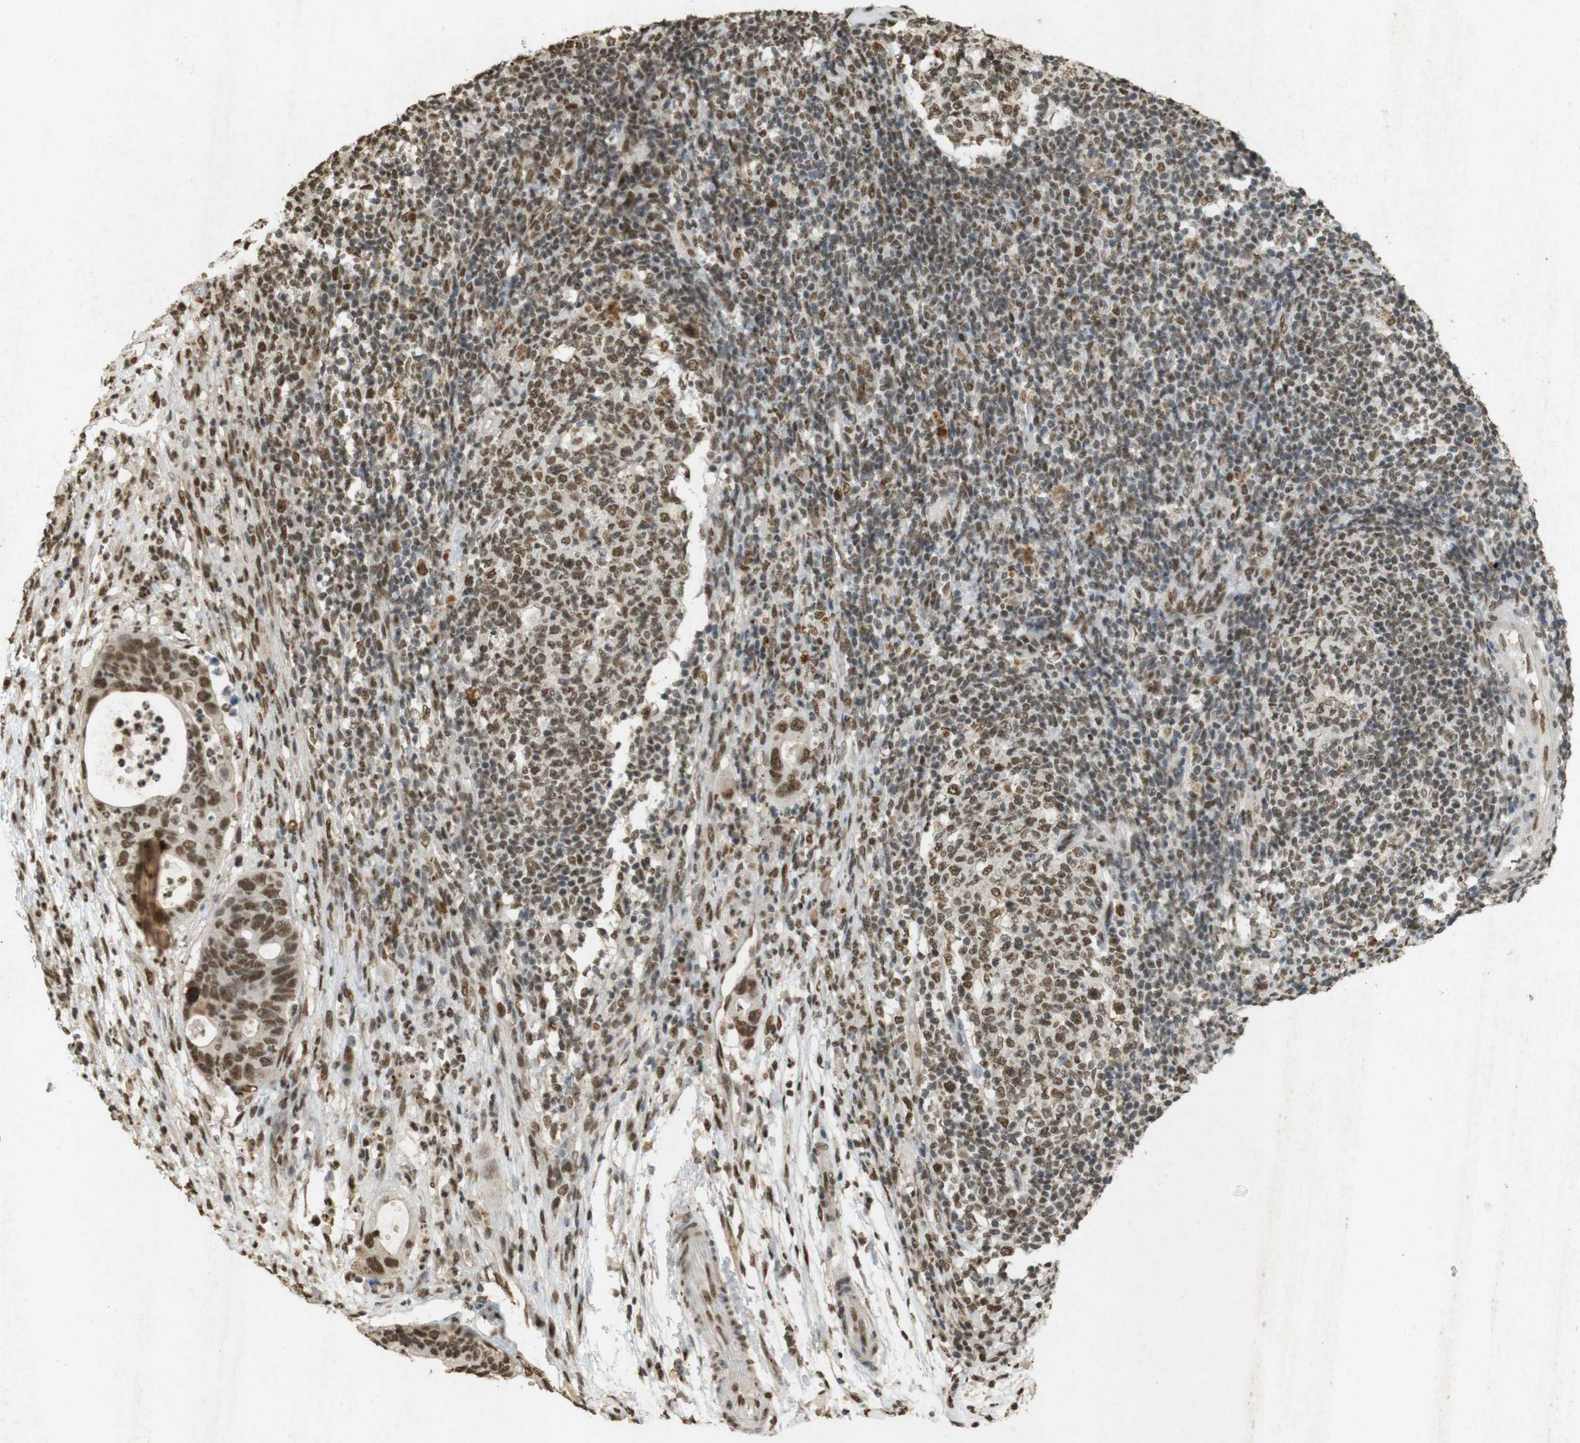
{"staining": {"intensity": "strong", "quantity": ">75%", "location": "cytoplasmic/membranous,nuclear"}, "tissue": "pancreatic cancer", "cell_type": "Tumor cells", "image_type": "cancer", "snomed": [{"axis": "morphology", "description": "Adenocarcinoma, NOS"}, {"axis": "topography", "description": "Pancreas"}], "caption": "IHC histopathology image of neoplastic tissue: human pancreatic cancer (adenocarcinoma) stained using immunohistochemistry (IHC) displays high levels of strong protein expression localized specifically in the cytoplasmic/membranous and nuclear of tumor cells, appearing as a cytoplasmic/membranous and nuclear brown color.", "gene": "GATA4", "patient": {"sex": "female", "age": 71}}